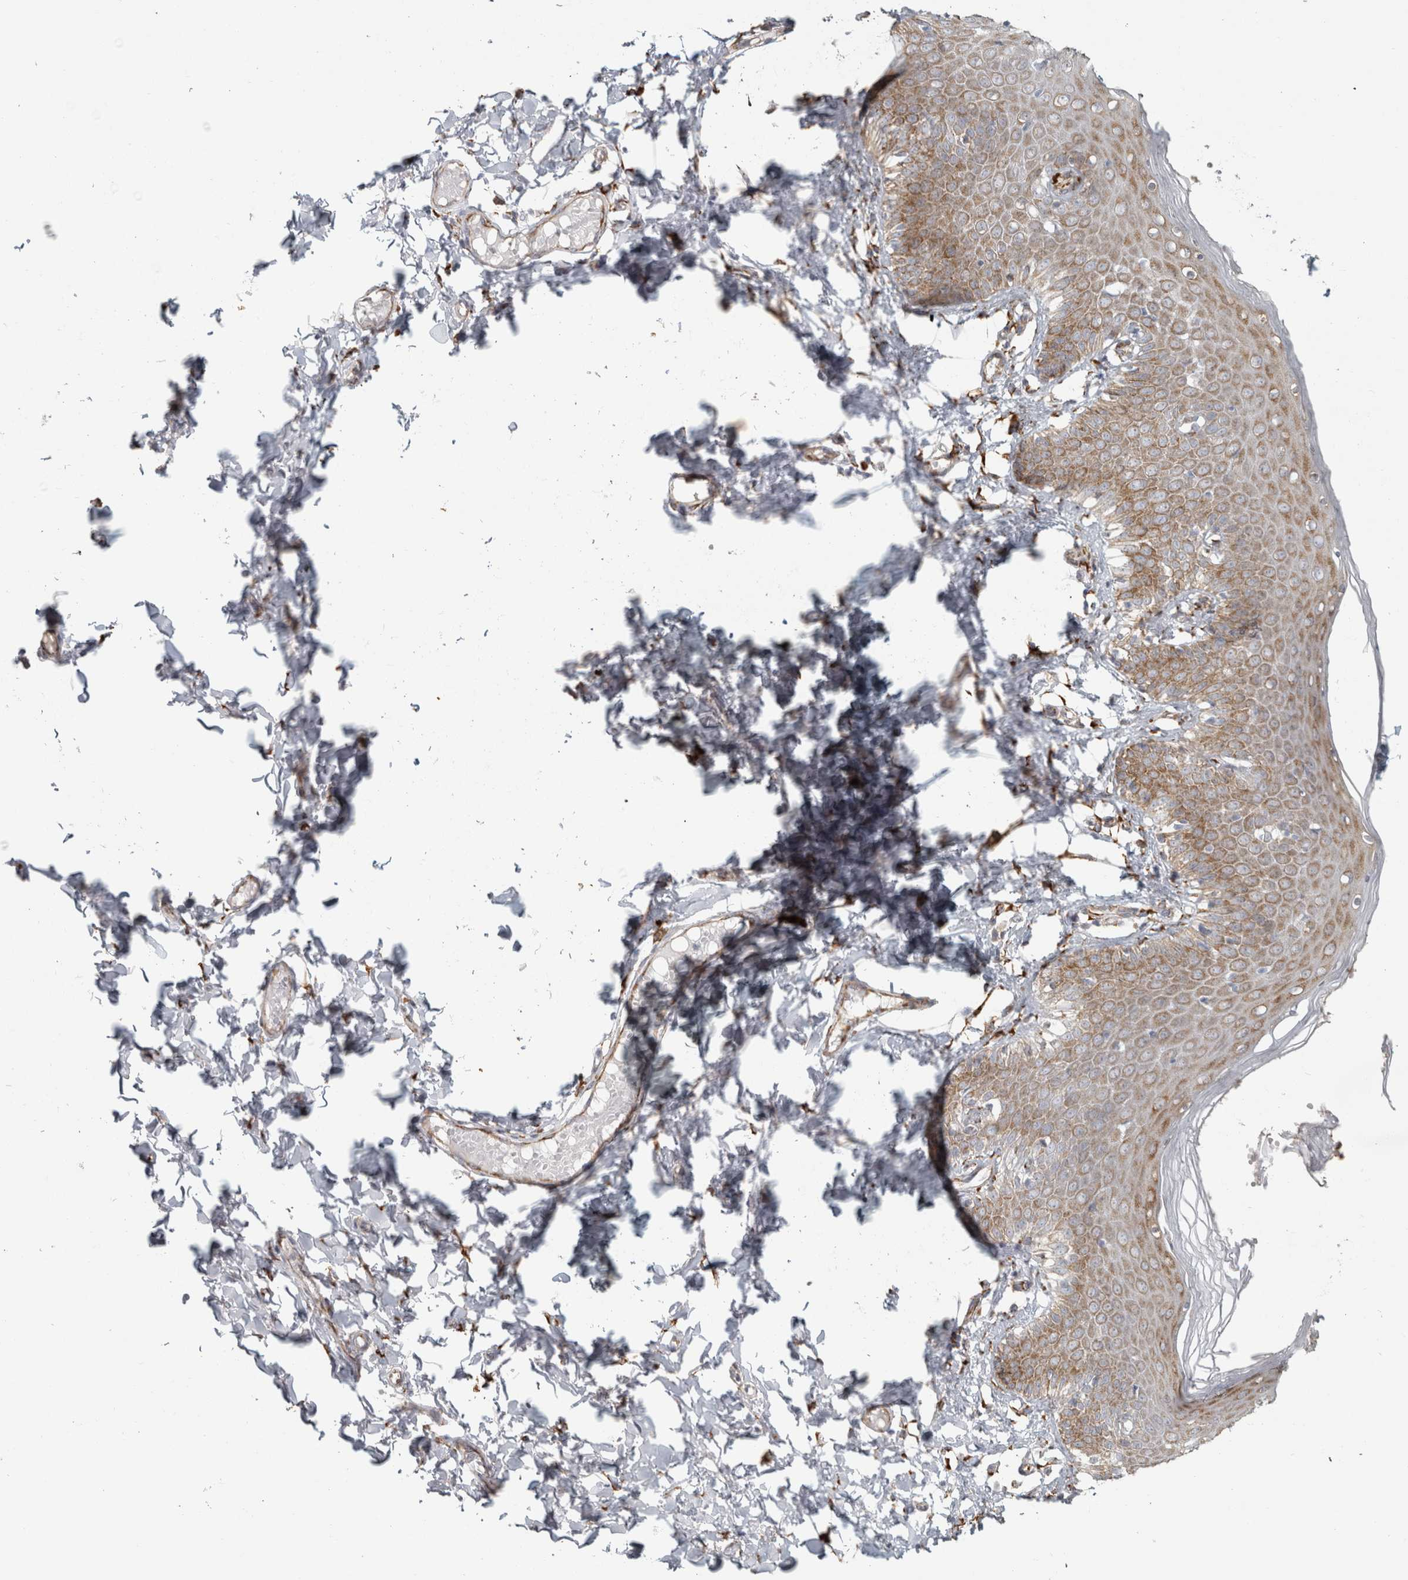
{"staining": {"intensity": "strong", "quantity": ">75%", "location": "cytoplasmic/membranous"}, "tissue": "skin", "cell_type": "Epidermal cells", "image_type": "normal", "snomed": [{"axis": "morphology", "description": "Normal tissue, NOS"}, {"axis": "topography", "description": "Vulva"}], "caption": "Protein expression analysis of normal human skin reveals strong cytoplasmic/membranous positivity in approximately >75% of epidermal cells.", "gene": "OSTN", "patient": {"sex": "female", "age": 66}}